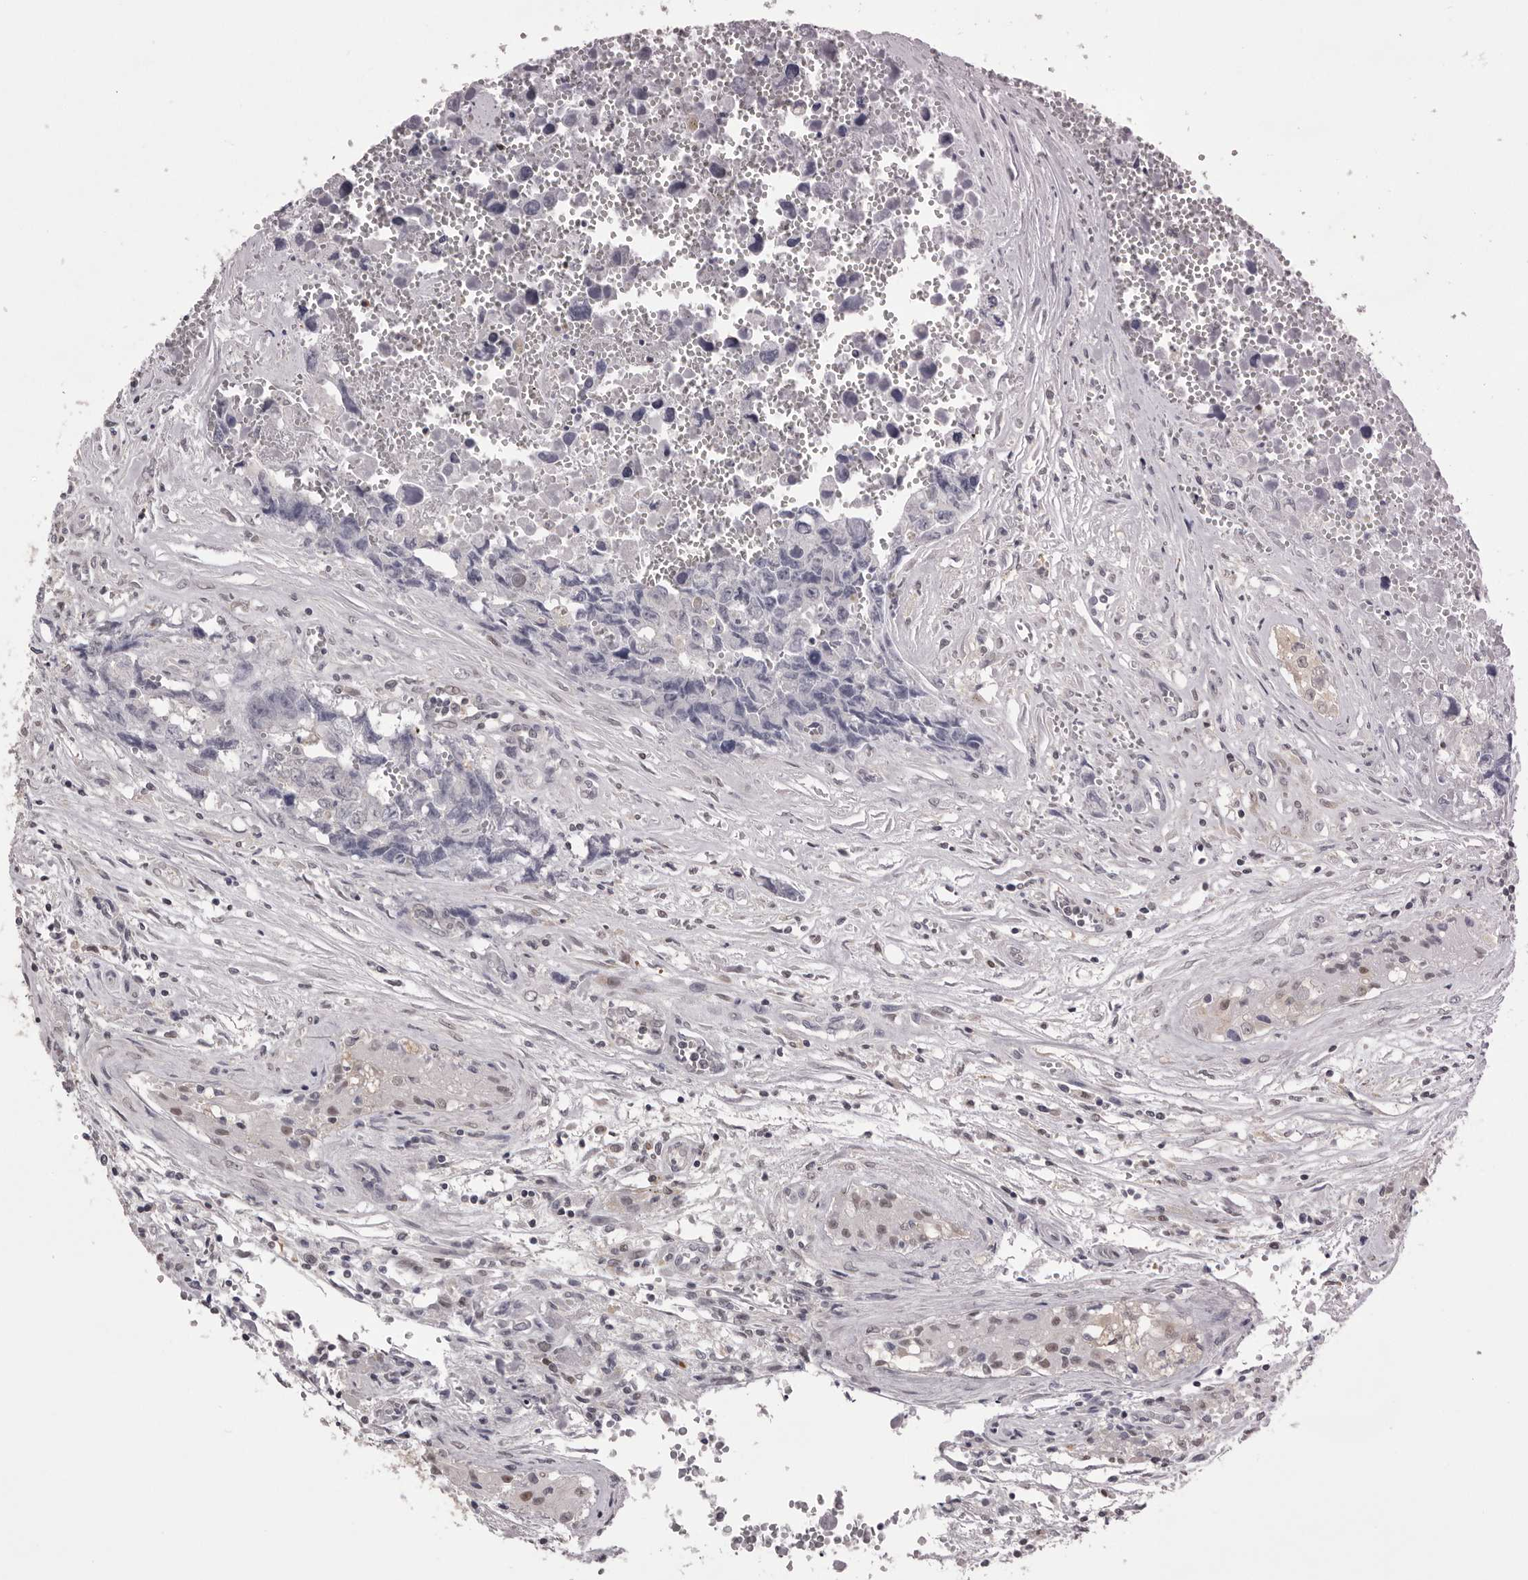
{"staining": {"intensity": "negative", "quantity": "none", "location": "none"}, "tissue": "testis cancer", "cell_type": "Tumor cells", "image_type": "cancer", "snomed": [{"axis": "morphology", "description": "Carcinoma, Embryonal, NOS"}, {"axis": "topography", "description": "Testis"}], "caption": "There is no significant staining in tumor cells of testis embryonal carcinoma.", "gene": "MDH1", "patient": {"sex": "male", "age": 31}}